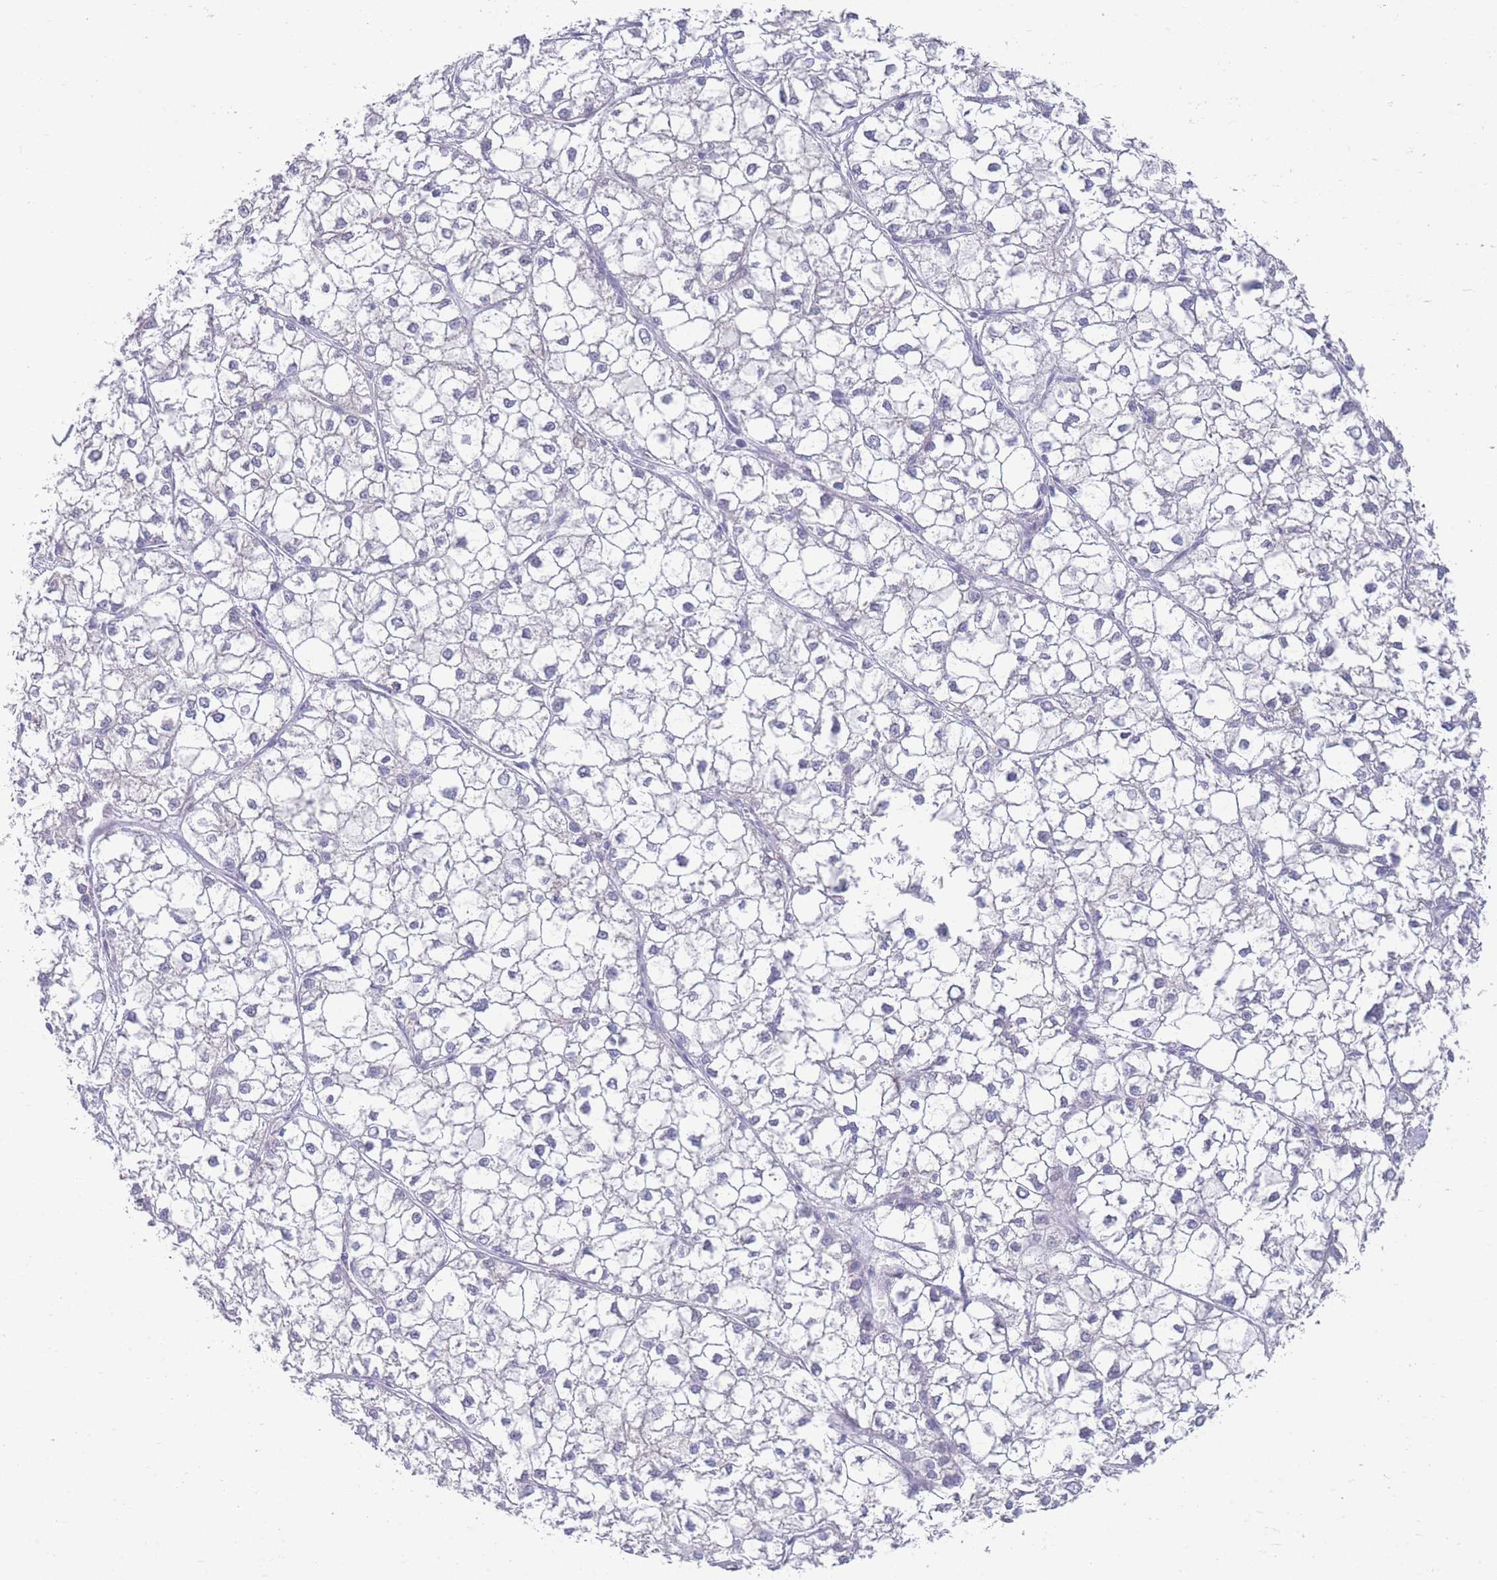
{"staining": {"intensity": "negative", "quantity": "none", "location": "none"}, "tissue": "liver cancer", "cell_type": "Tumor cells", "image_type": "cancer", "snomed": [{"axis": "morphology", "description": "Carcinoma, Hepatocellular, NOS"}, {"axis": "topography", "description": "Liver"}], "caption": "IHC of liver cancer reveals no staining in tumor cells.", "gene": "LRRC37A", "patient": {"sex": "female", "age": 43}}